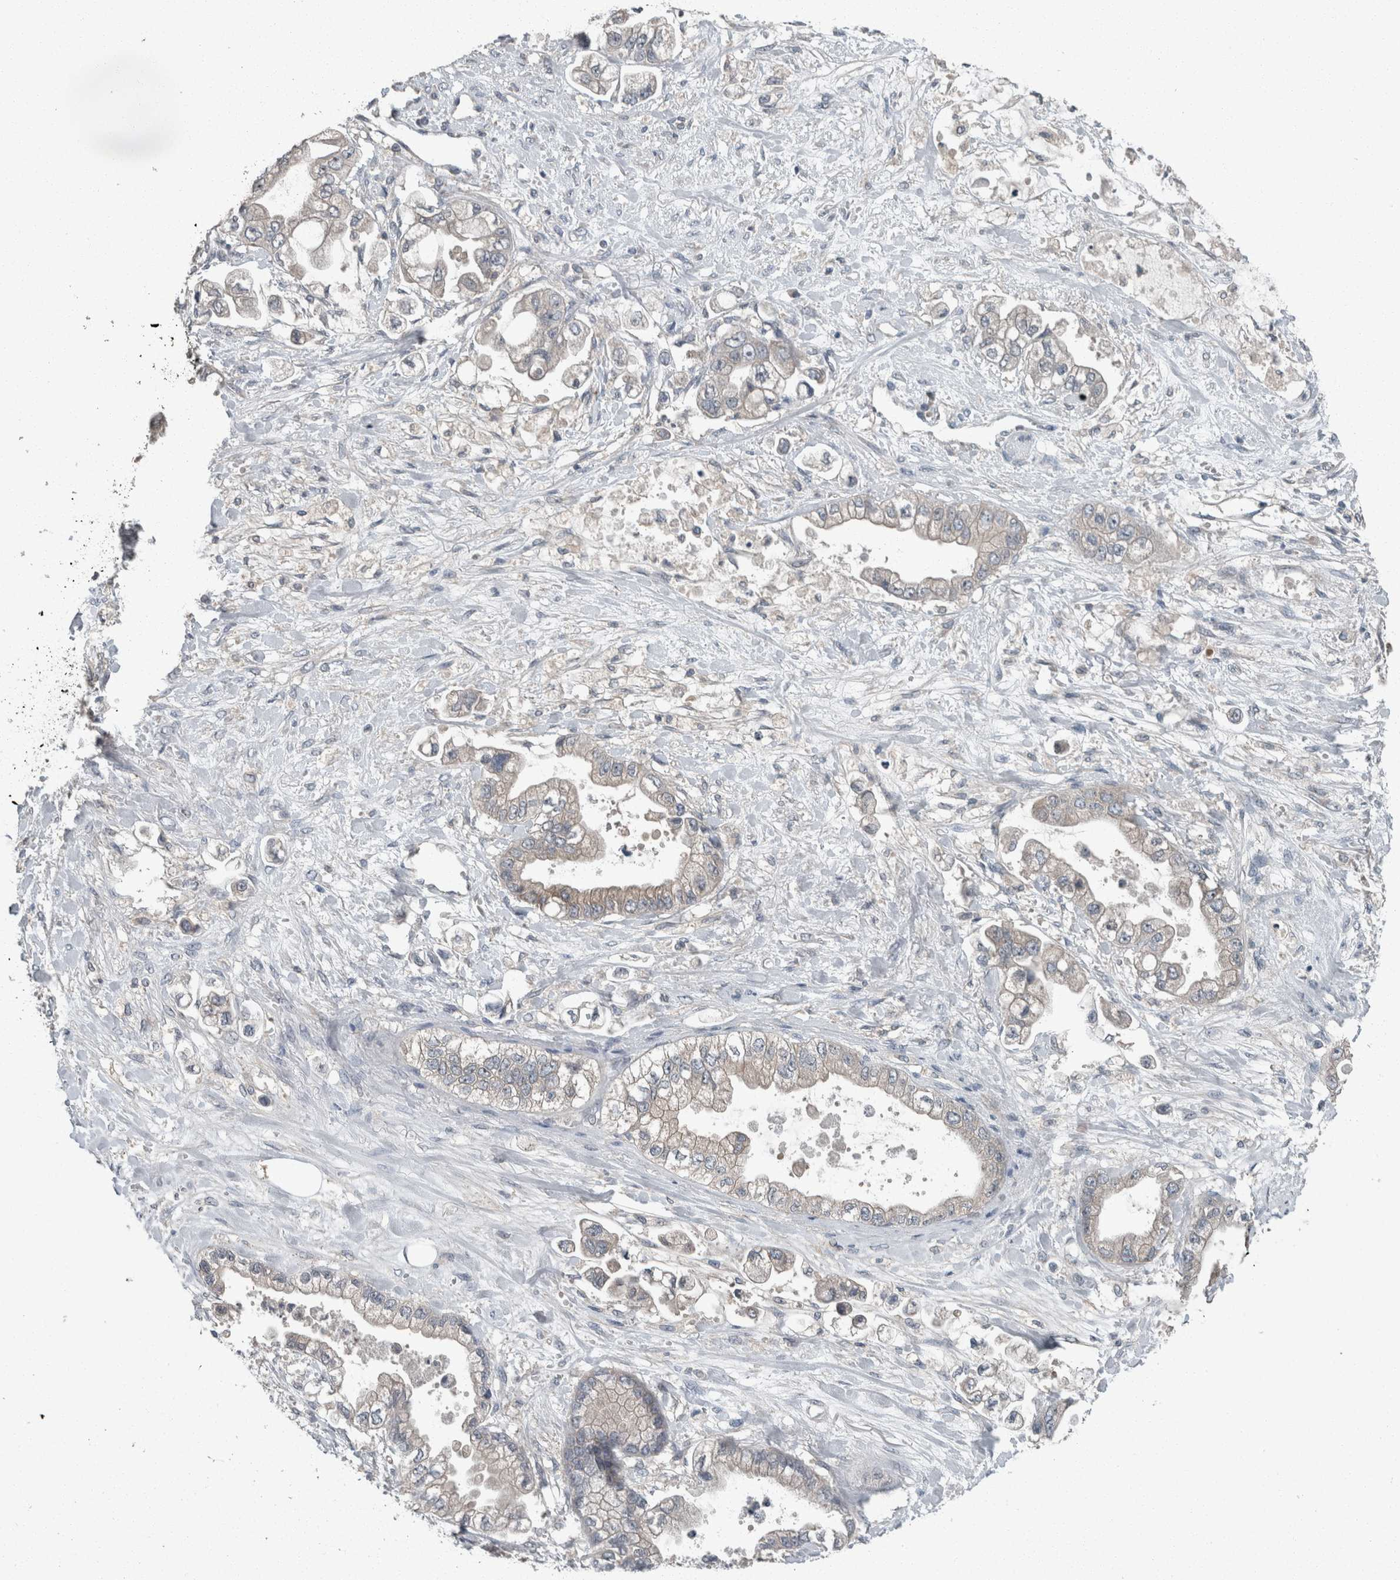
{"staining": {"intensity": "negative", "quantity": "none", "location": "none"}, "tissue": "stomach cancer", "cell_type": "Tumor cells", "image_type": "cancer", "snomed": [{"axis": "morphology", "description": "Adenocarcinoma, NOS"}, {"axis": "topography", "description": "Stomach"}], "caption": "Immunohistochemistry photomicrograph of human stomach cancer (adenocarcinoma) stained for a protein (brown), which reveals no expression in tumor cells. (DAB (3,3'-diaminobenzidine) immunohistochemistry, high magnification).", "gene": "KNTC1", "patient": {"sex": "male", "age": 62}}